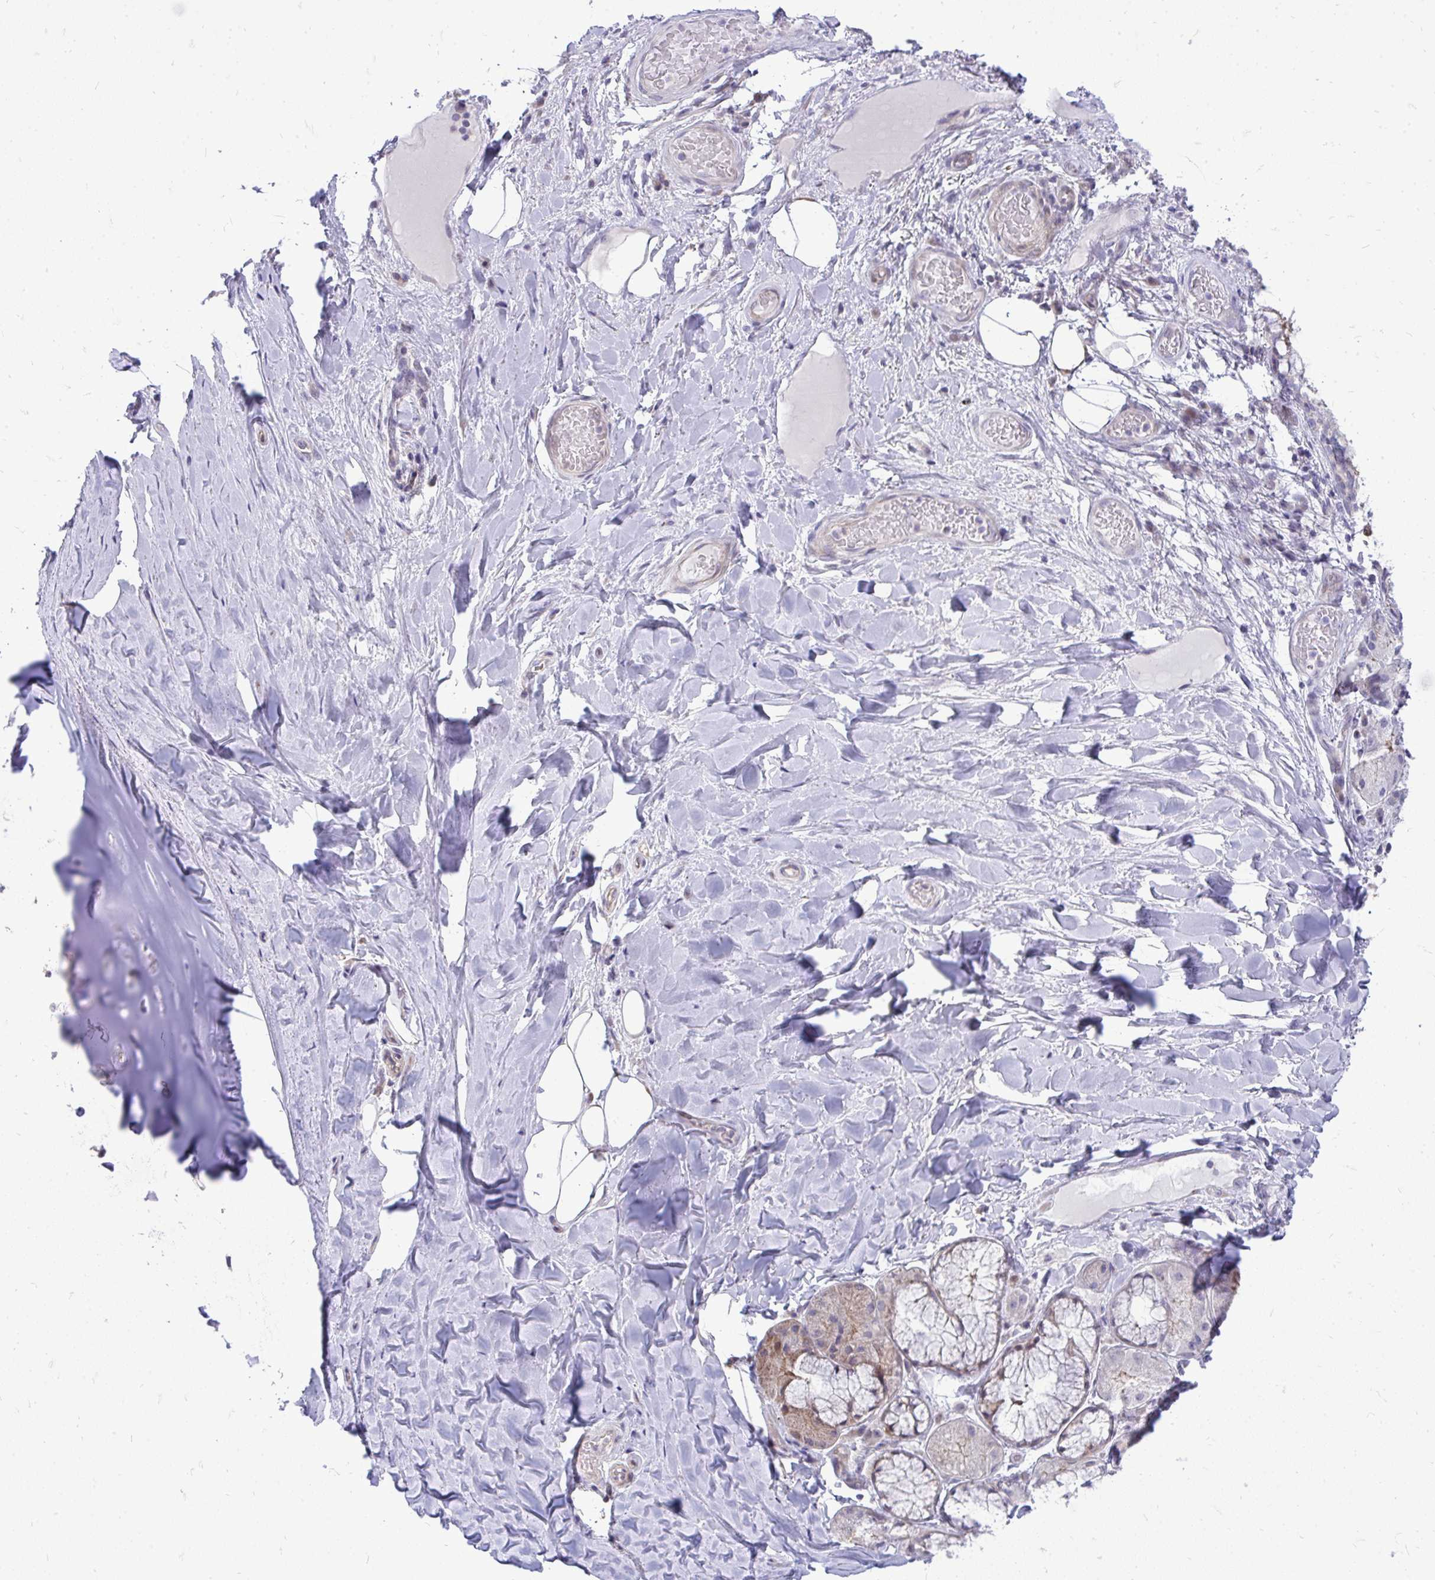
{"staining": {"intensity": "negative", "quantity": "none", "location": "none"}, "tissue": "adipose tissue", "cell_type": "Adipocytes", "image_type": "normal", "snomed": [{"axis": "morphology", "description": "Normal tissue, NOS"}, {"axis": "topography", "description": "Cartilage tissue"}, {"axis": "topography", "description": "Bronchus"}], "caption": "Immunohistochemistry of unremarkable adipose tissue exhibits no expression in adipocytes. The staining was performed using DAB to visualize the protein expression in brown, while the nuclei were stained in blue with hematoxylin (Magnification: 20x).", "gene": "OR8D1", "patient": {"sex": "male", "age": 64}}